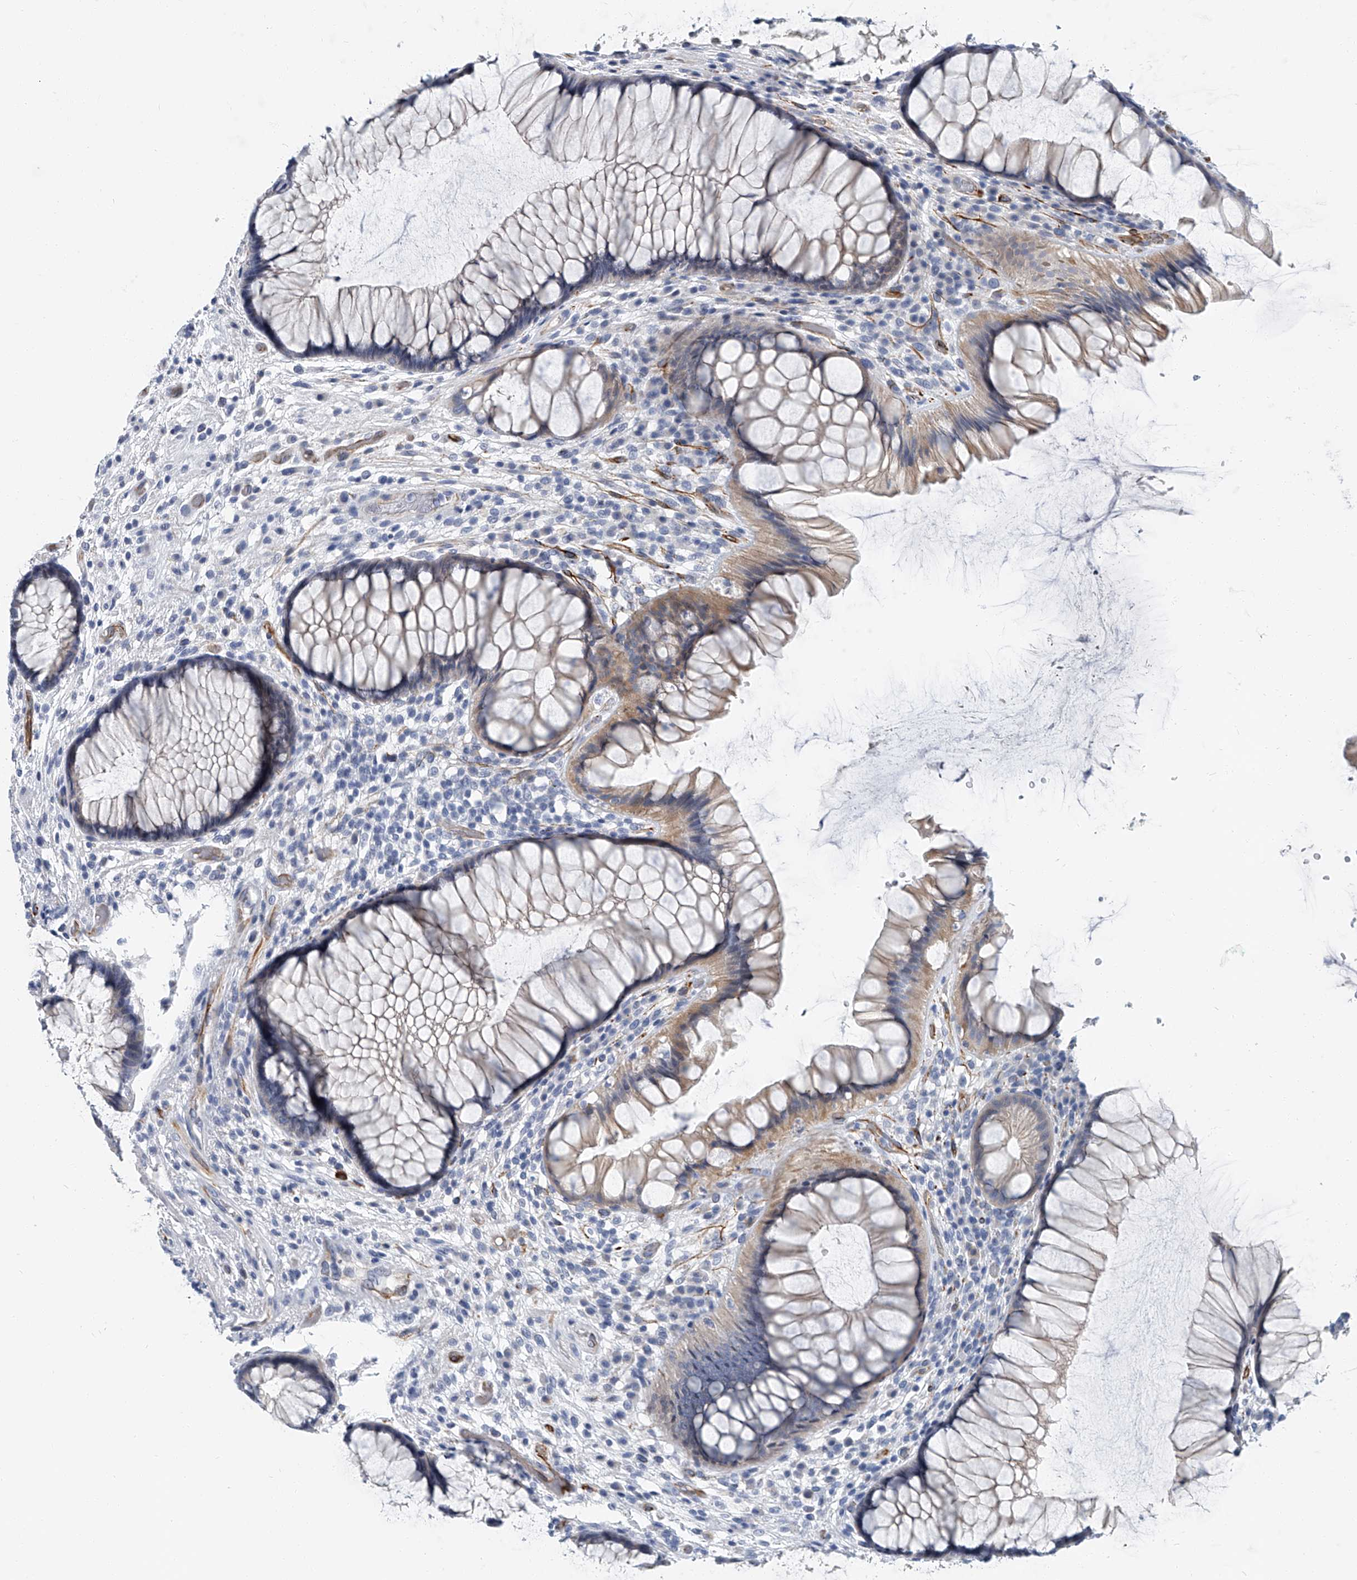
{"staining": {"intensity": "weak", "quantity": "<25%", "location": "cytoplasmic/membranous"}, "tissue": "rectum", "cell_type": "Glandular cells", "image_type": "normal", "snomed": [{"axis": "morphology", "description": "Normal tissue, NOS"}, {"axis": "topography", "description": "Rectum"}], "caption": "IHC of normal human rectum displays no positivity in glandular cells. (DAB IHC with hematoxylin counter stain).", "gene": "KIRREL1", "patient": {"sex": "male", "age": 51}}